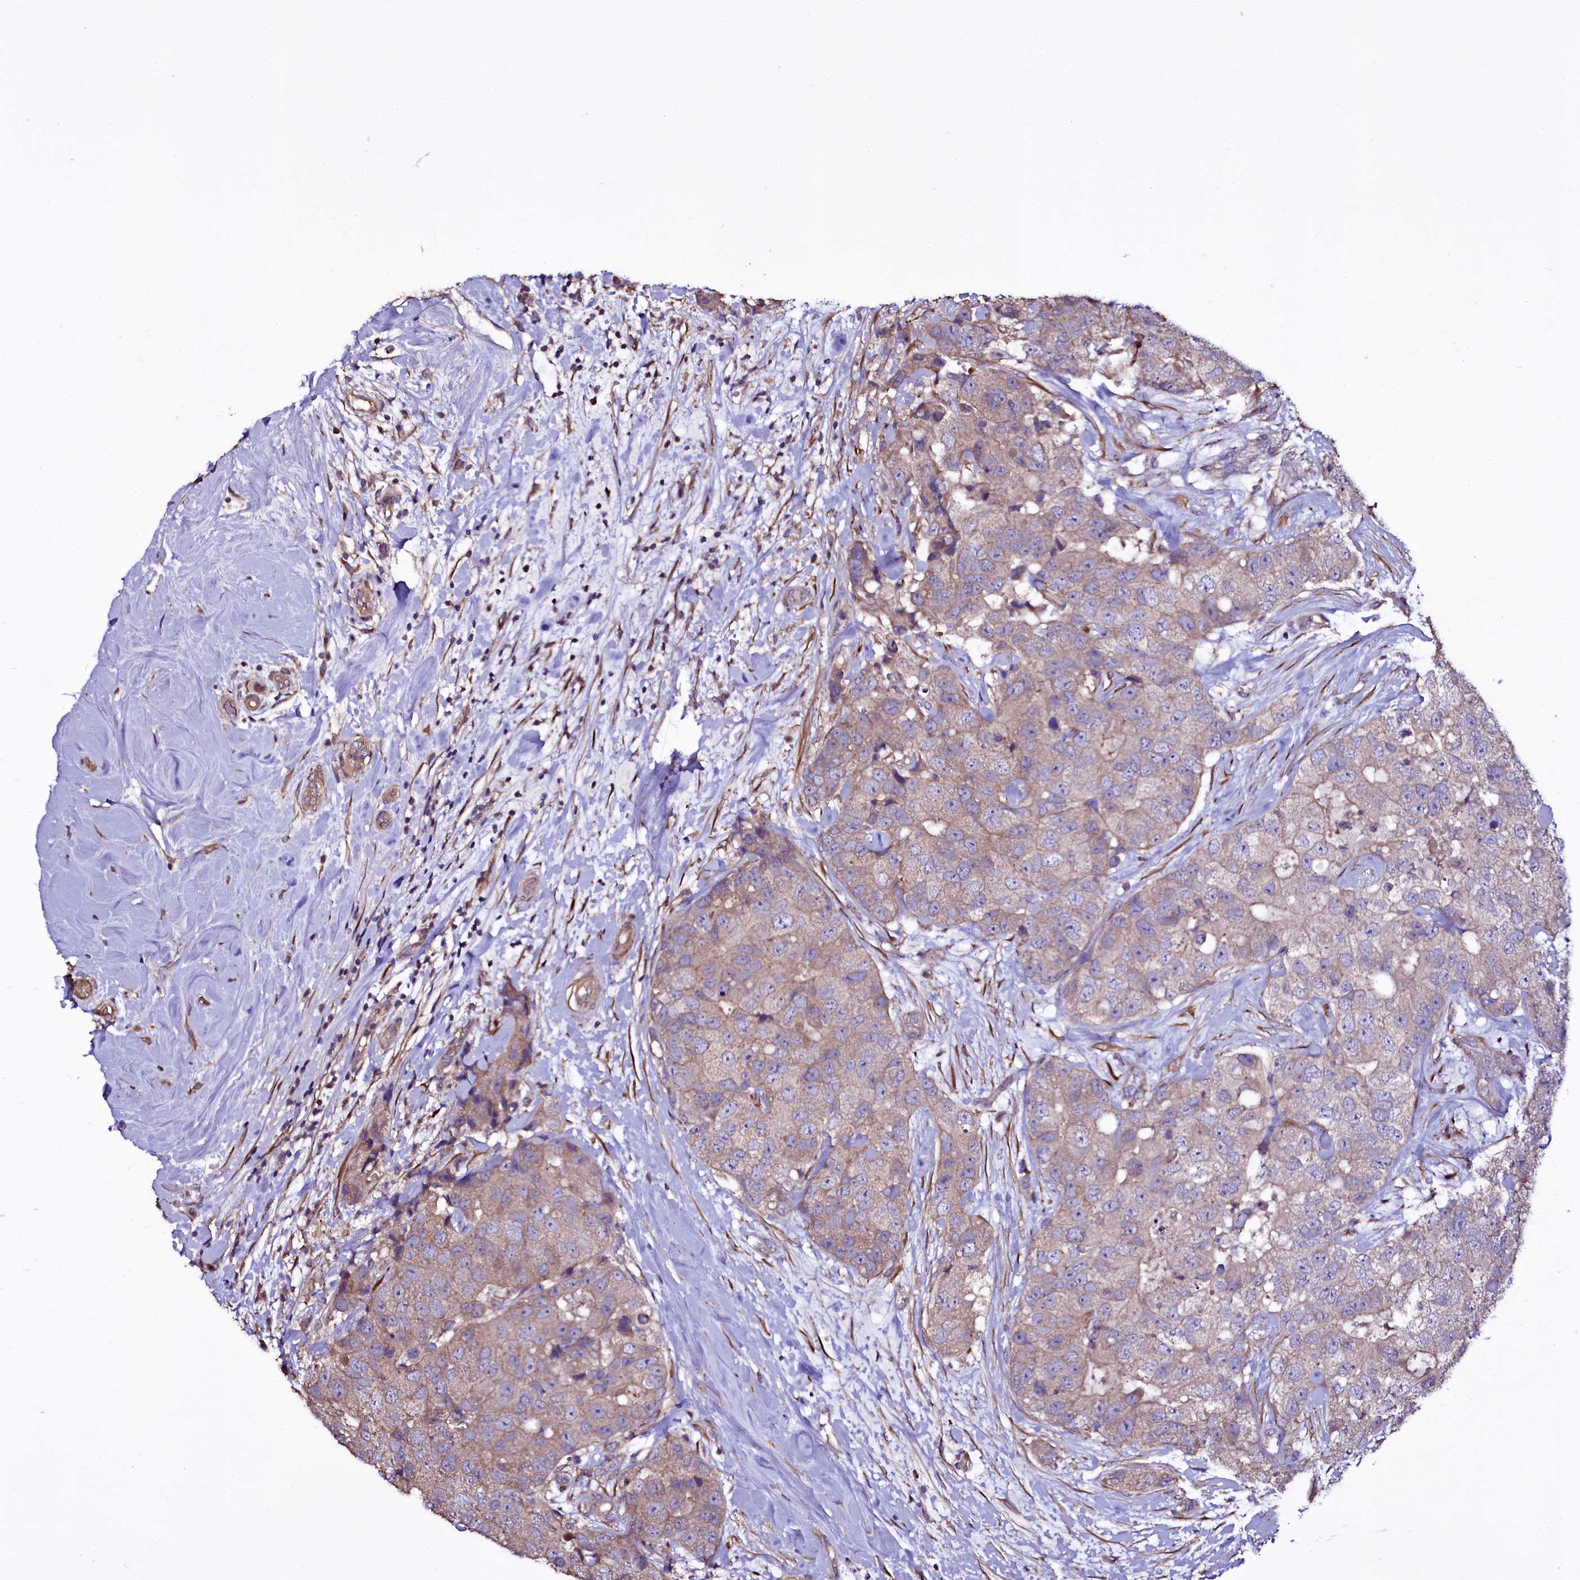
{"staining": {"intensity": "weak", "quantity": "25%-75%", "location": "cytoplasmic/membranous"}, "tissue": "breast cancer", "cell_type": "Tumor cells", "image_type": "cancer", "snomed": [{"axis": "morphology", "description": "Duct carcinoma"}, {"axis": "topography", "description": "Breast"}], "caption": "Tumor cells demonstrate weak cytoplasmic/membranous staining in approximately 25%-75% of cells in breast cancer.", "gene": "WIPF3", "patient": {"sex": "female", "age": 62}}